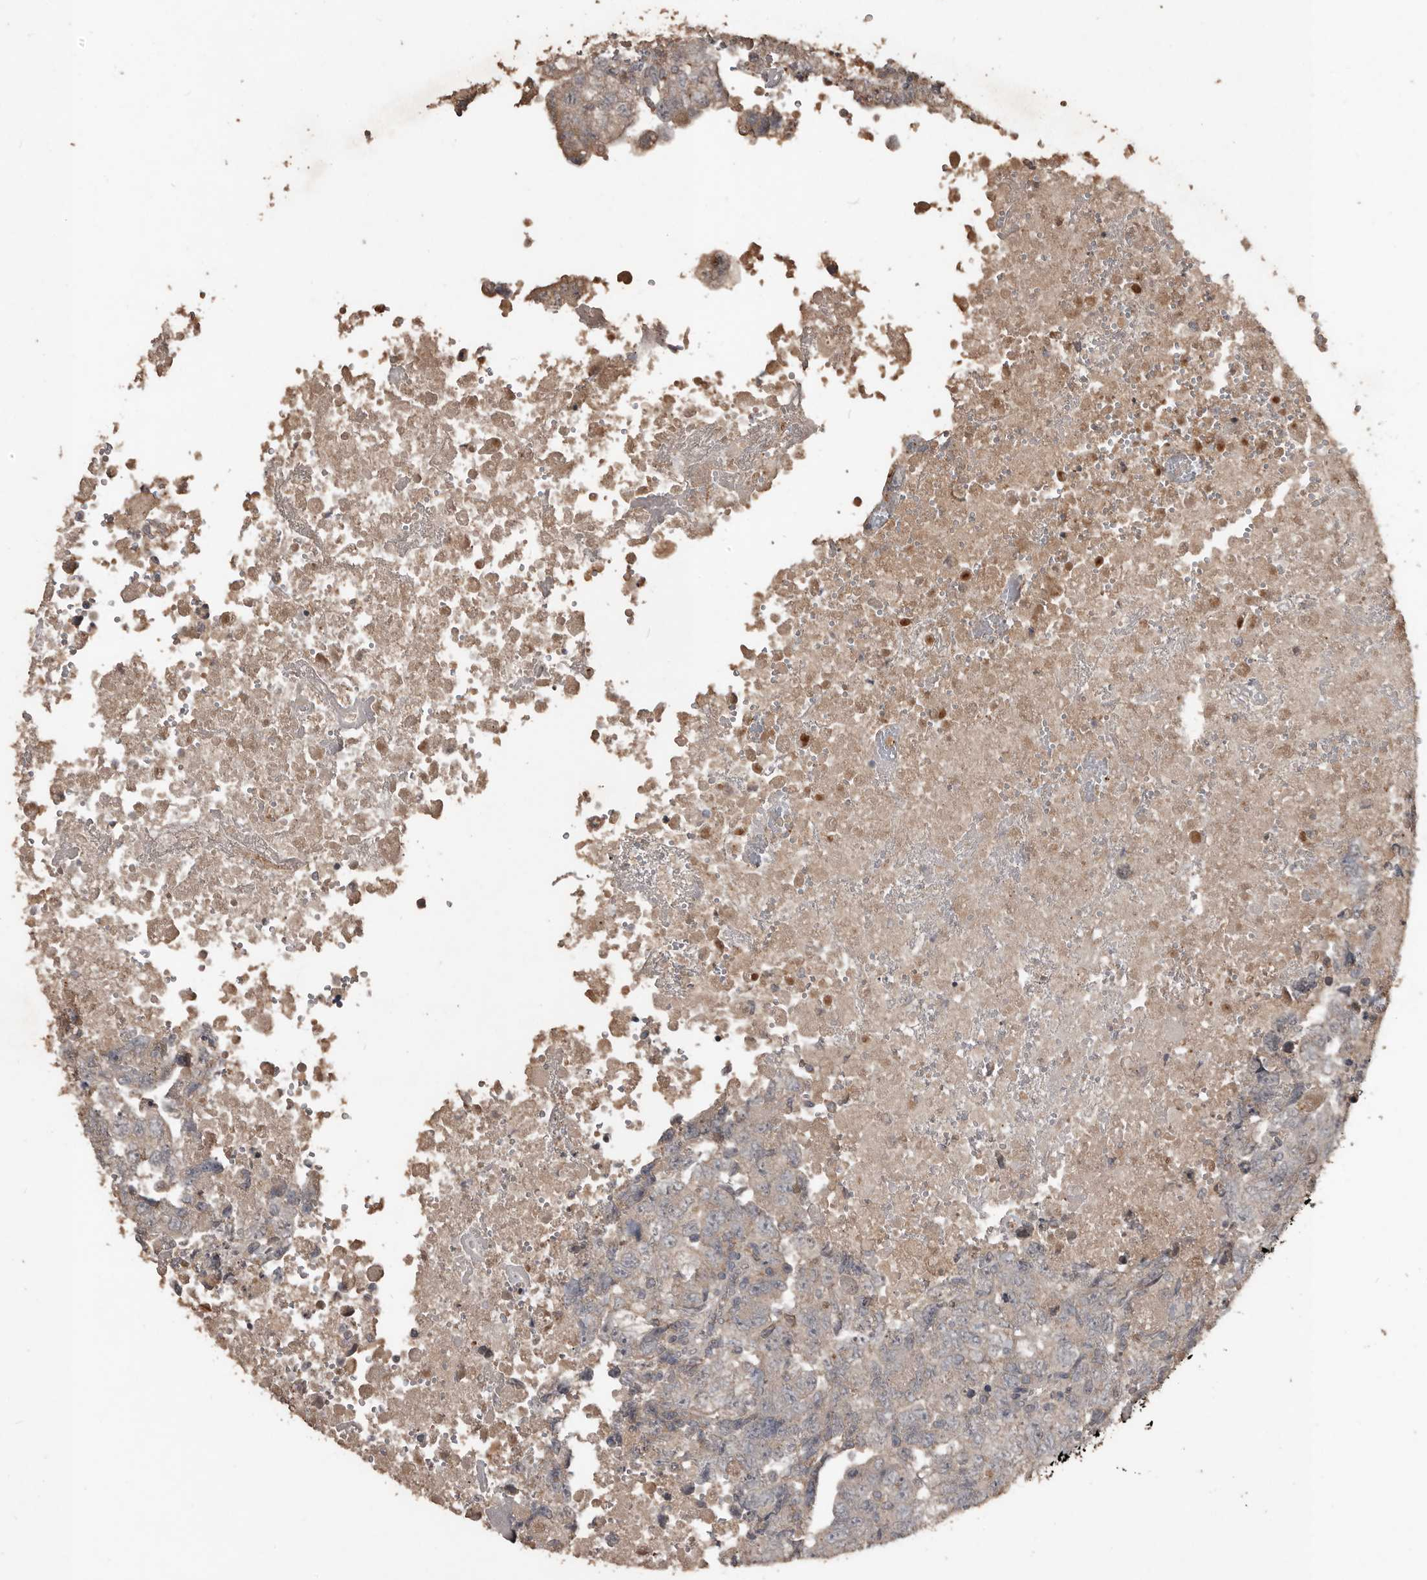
{"staining": {"intensity": "weak", "quantity": "<25%", "location": "cytoplasmic/membranous"}, "tissue": "testis cancer", "cell_type": "Tumor cells", "image_type": "cancer", "snomed": [{"axis": "morphology", "description": "Carcinoma, Embryonal, NOS"}, {"axis": "topography", "description": "Testis"}], "caption": "Testis cancer (embryonal carcinoma) stained for a protein using IHC exhibits no staining tumor cells.", "gene": "BAMBI", "patient": {"sex": "male", "age": 37}}